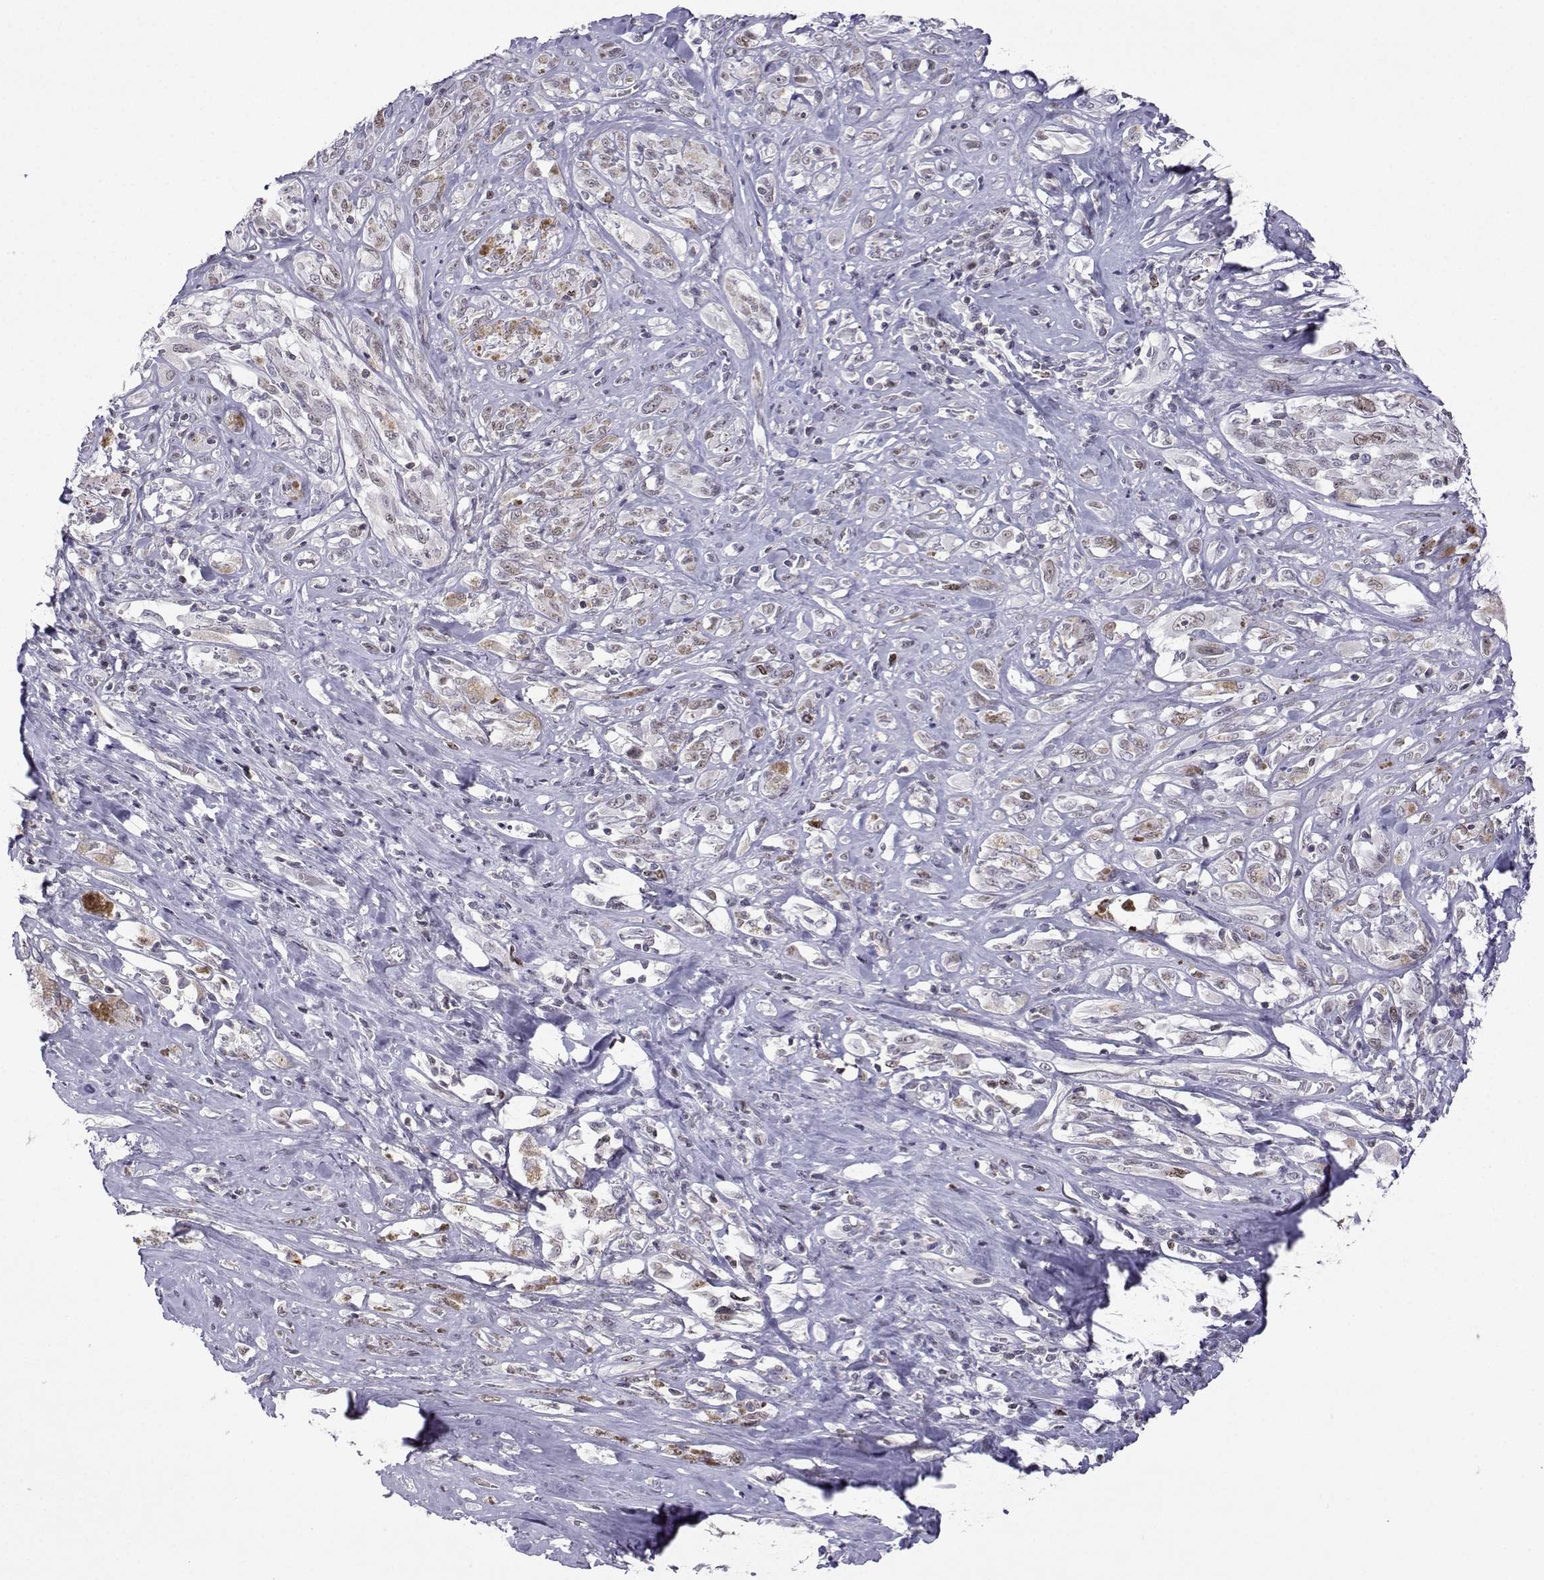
{"staining": {"intensity": "moderate", "quantity": "<25%", "location": "nuclear"}, "tissue": "melanoma", "cell_type": "Tumor cells", "image_type": "cancer", "snomed": [{"axis": "morphology", "description": "Malignant melanoma, NOS"}, {"axis": "topography", "description": "Skin"}], "caption": "A high-resolution photomicrograph shows immunohistochemistry (IHC) staining of malignant melanoma, which demonstrates moderate nuclear expression in about <25% of tumor cells.", "gene": "INCENP", "patient": {"sex": "female", "age": 91}}